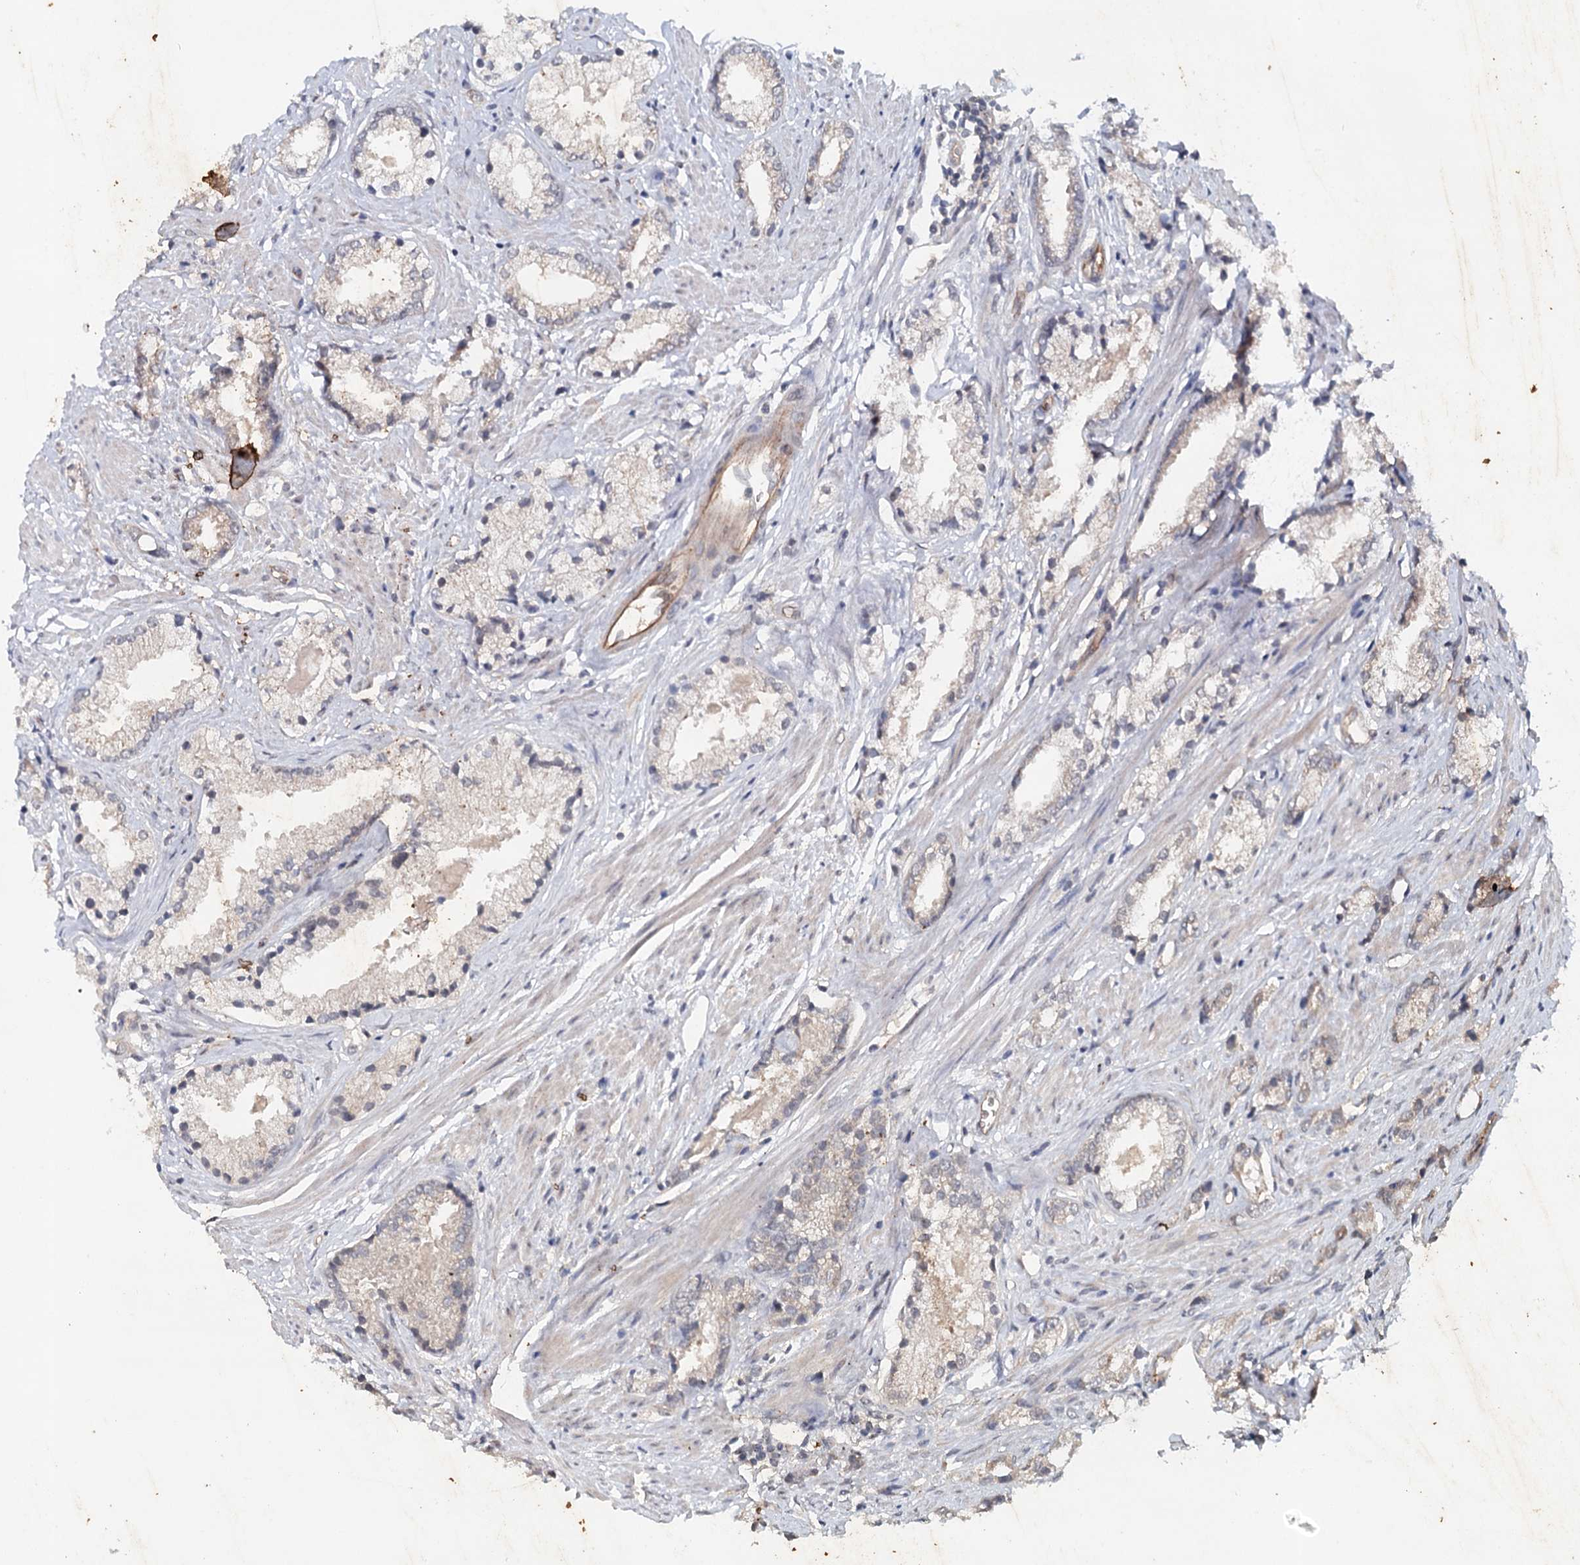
{"staining": {"intensity": "weak", "quantity": "<25%", "location": "cytoplasmic/membranous"}, "tissue": "prostate cancer", "cell_type": "Tumor cells", "image_type": "cancer", "snomed": [{"axis": "morphology", "description": "Adenocarcinoma, High grade"}, {"axis": "topography", "description": "Prostate"}], "caption": "Immunohistochemistry image of neoplastic tissue: human prostate cancer stained with DAB (3,3'-diaminobenzidine) demonstrates no significant protein positivity in tumor cells. (Immunohistochemistry (ihc), brightfield microscopy, high magnification).", "gene": "SYNPO", "patient": {"sex": "male", "age": 66}}